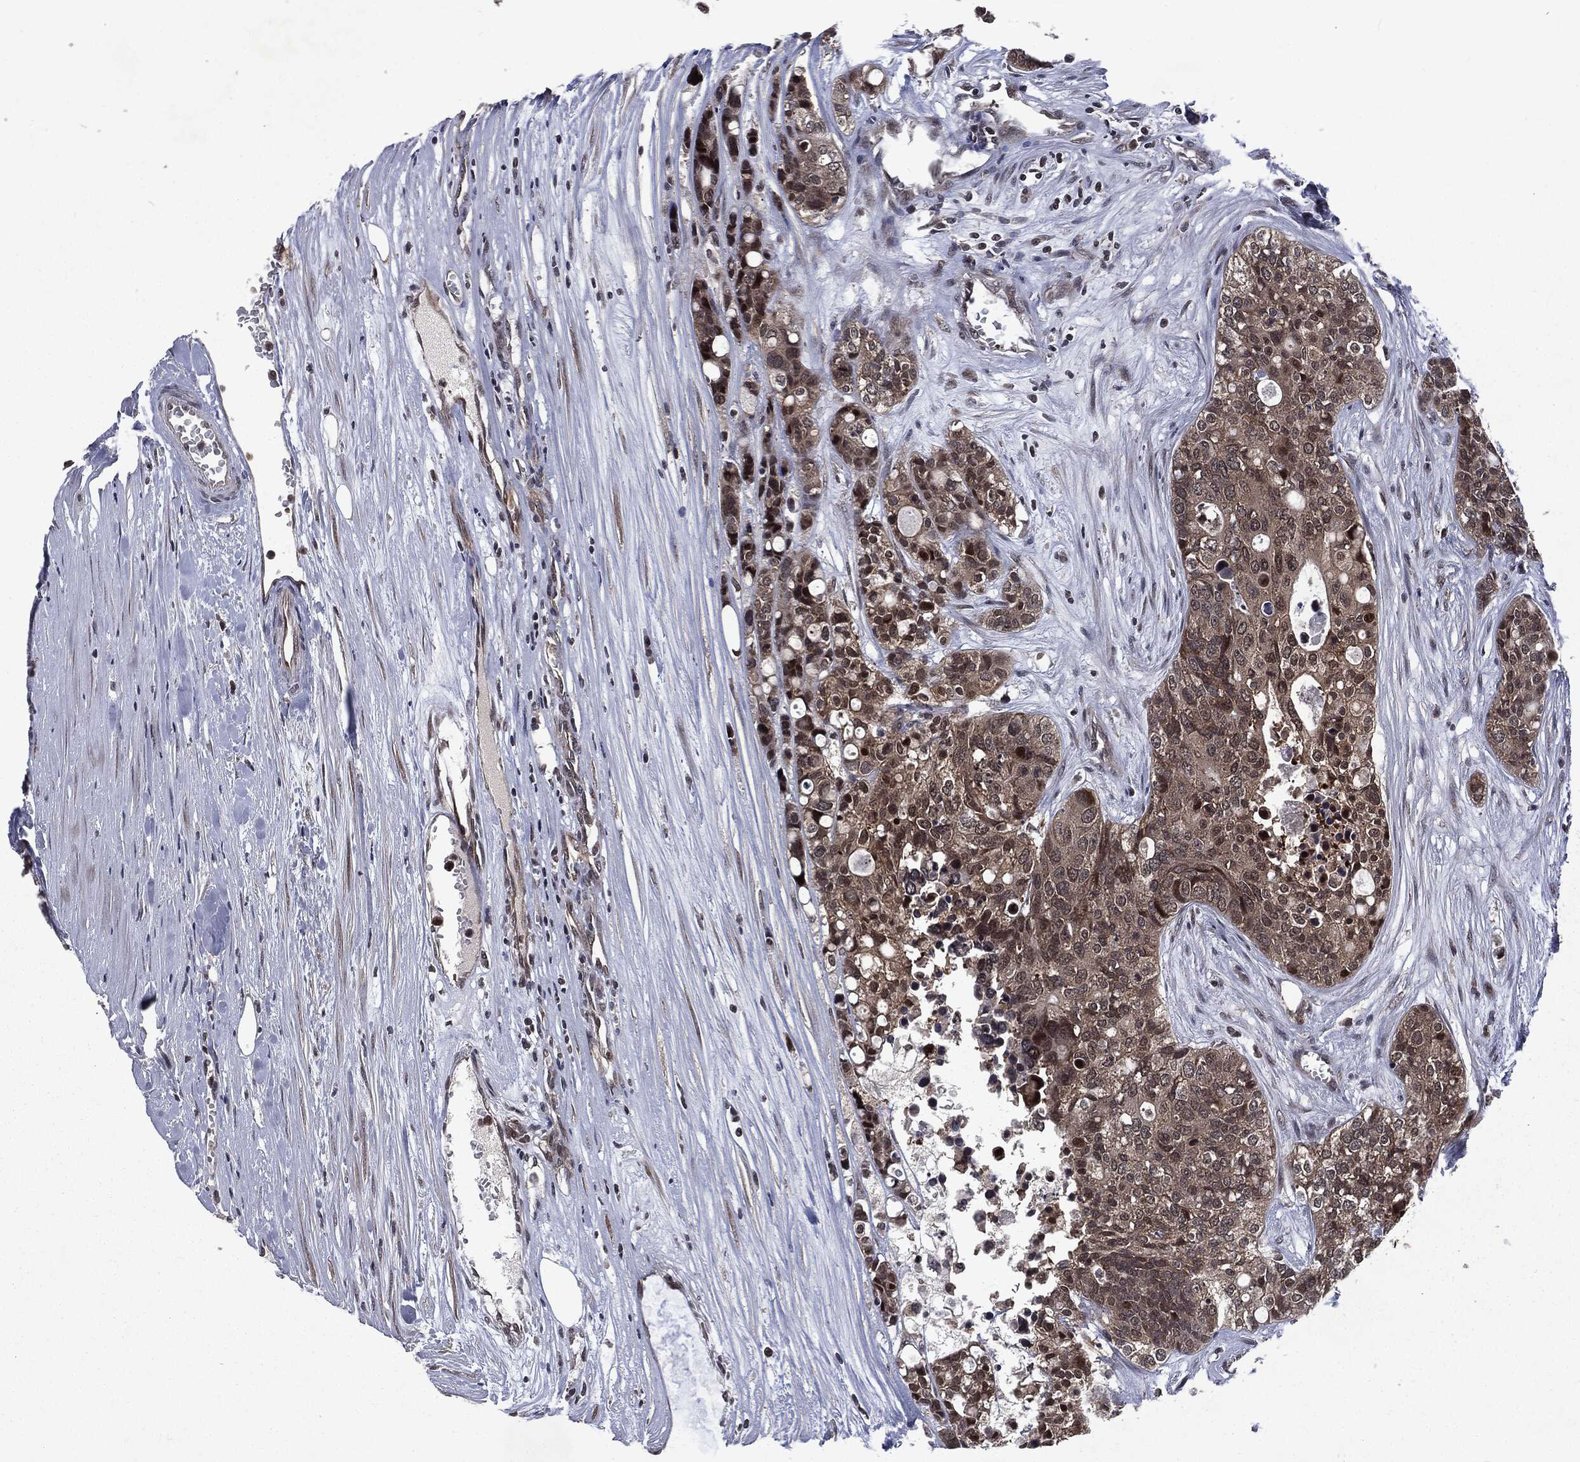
{"staining": {"intensity": "moderate", "quantity": "<25%", "location": "cytoplasmic/membranous,nuclear"}, "tissue": "carcinoid", "cell_type": "Tumor cells", "image_type": "cancer", "snomed": [{"axis": "morphology", "description": "Carcinoid, malignant, NOS"}, {"axis": "topography", "description": "Colon"}], "caption": "Immunohistochemistry (IHC) micrograph of carcinoid (malignant) stained for a protein (brown), which exhibits low levels of moderate cytoplasmic/membranous and nuclear expression in approximately <25% of tumor cells.", "gene": "STAU2", "patient": {"sex": "male", "age": 81}}